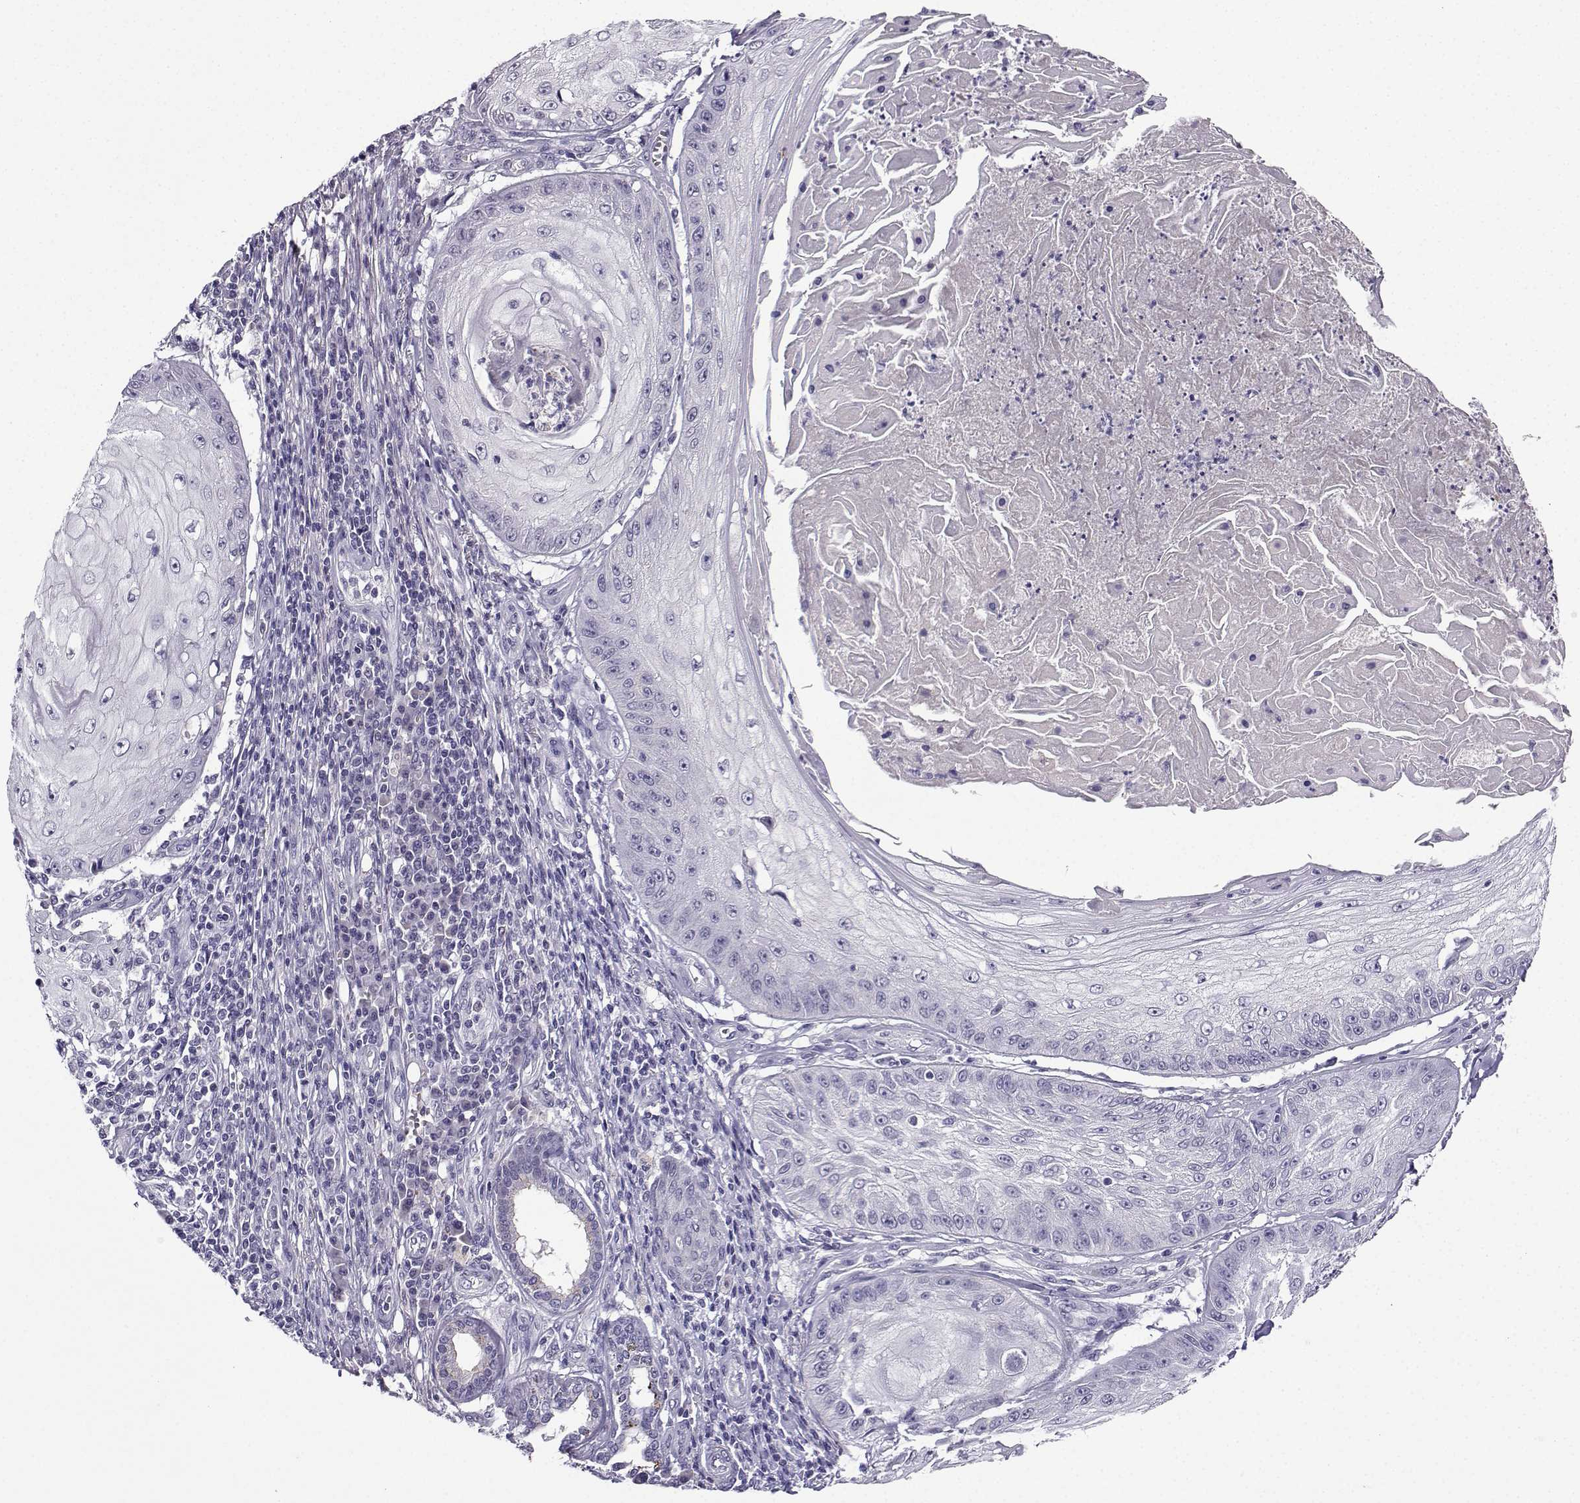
{"staining": {"intensity": "negative", "quantity": "none", "location": "none"}, "tissue": "skin cancer", "cell_type": "Tumor cells", "image_type": "cancer", "snomed": [{"axis": "morphology", "description": "Squamous cell carcinoma, NOS"}, {"axis": "topography", "description": "Skin"}], "caption": "Micrograph shows no significant protein staining in tumor cells of squamous cell carcinoma (skin).", "gene": "LRFN2", "patient": {"sex": "male", "age": 70}}